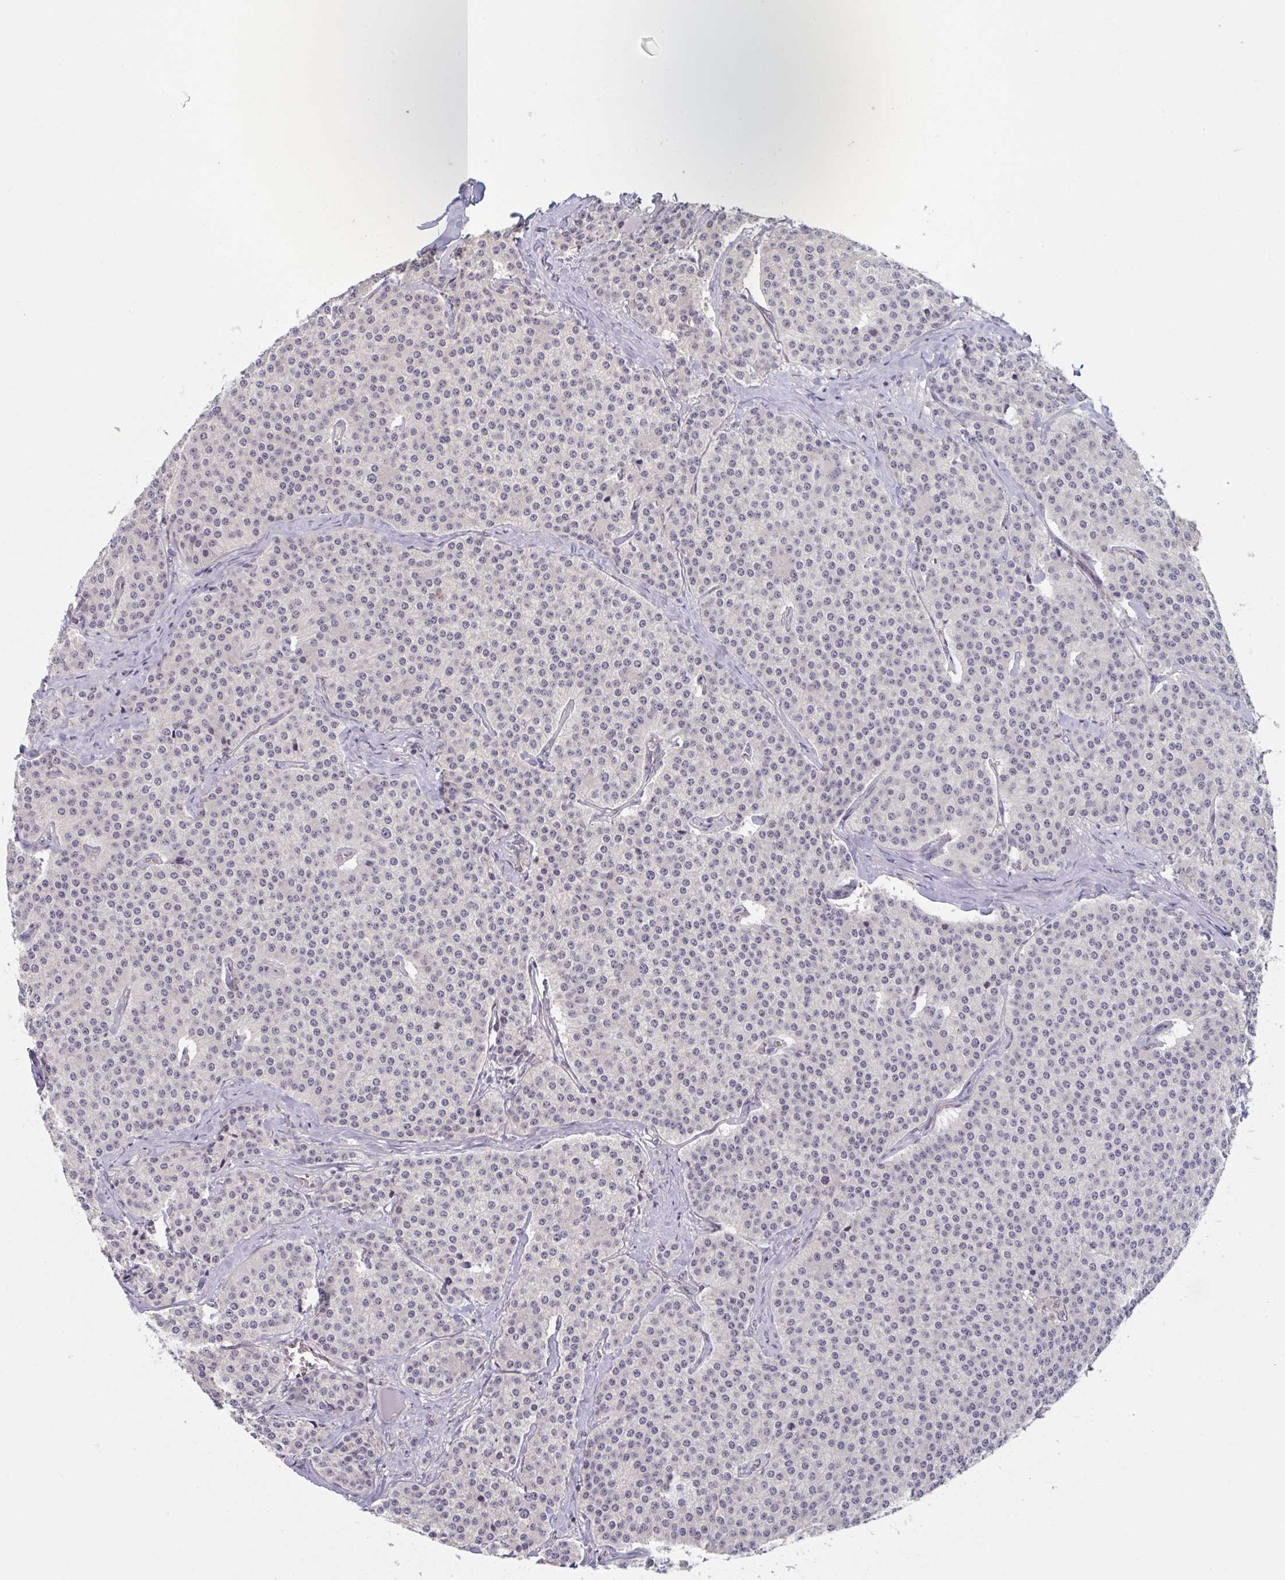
{"staining": {"intensity": "negative", "quantity": "none", "location": "none"}, "tissue": "carcinoid", "cell_type": "Tumor cells", "image_type": "cancer", "snomed": [{"axis": "morphology", "description": "Carcinoid, malignant, NOS"}, {"axis": "topography", "description": "Small intestine"}], "caption": "DAB immunohistochemical staining of human carcinoid displays no significant positivity in tumor cells.", "gene": "RIOK1", "patient": {"sex": "female", "age": 64}}